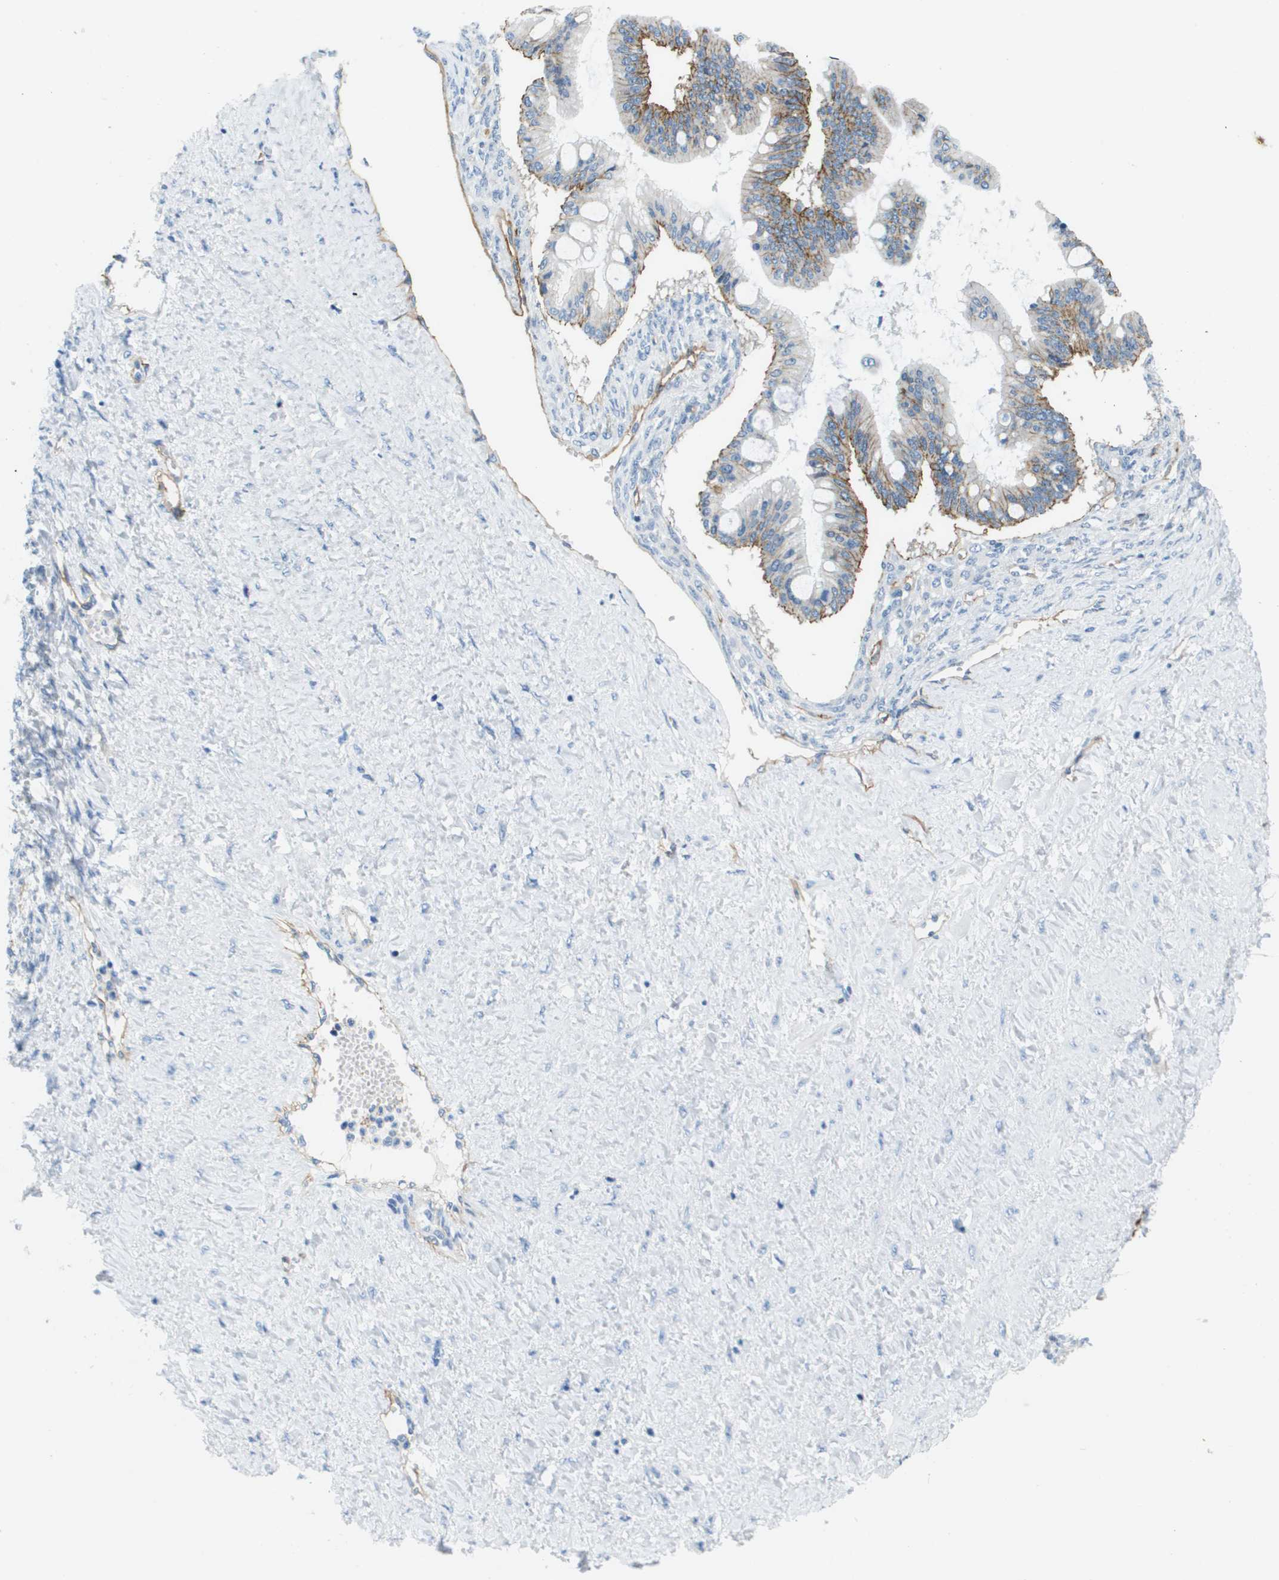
{"staining": {"intensity": "moderate", "quantity": "25%-75%", "location": "cytoplasmic/membranous"}, "tissue": "ovarian cancer", "cell_type": "Tumor cells", "image_type": "cancer", "snomed": [{"axis": "morphology", "description": "Cystadenocarcinoma, mucinous, NOS"}, {"axis": "topography", "description": "Ovary"}], "caption": "Protein expression analysis of ovarian cancer demonstrates moderate cytoplasmic/membranous expression in about 25%-75% of tumor cells. The protein is stained brown, and the nuclei are stained in blue (DAB IHC with brightfield microscopy, high magnification).", "gene": "ITGA6", "patient": {"sex": "female", "age": 73}}